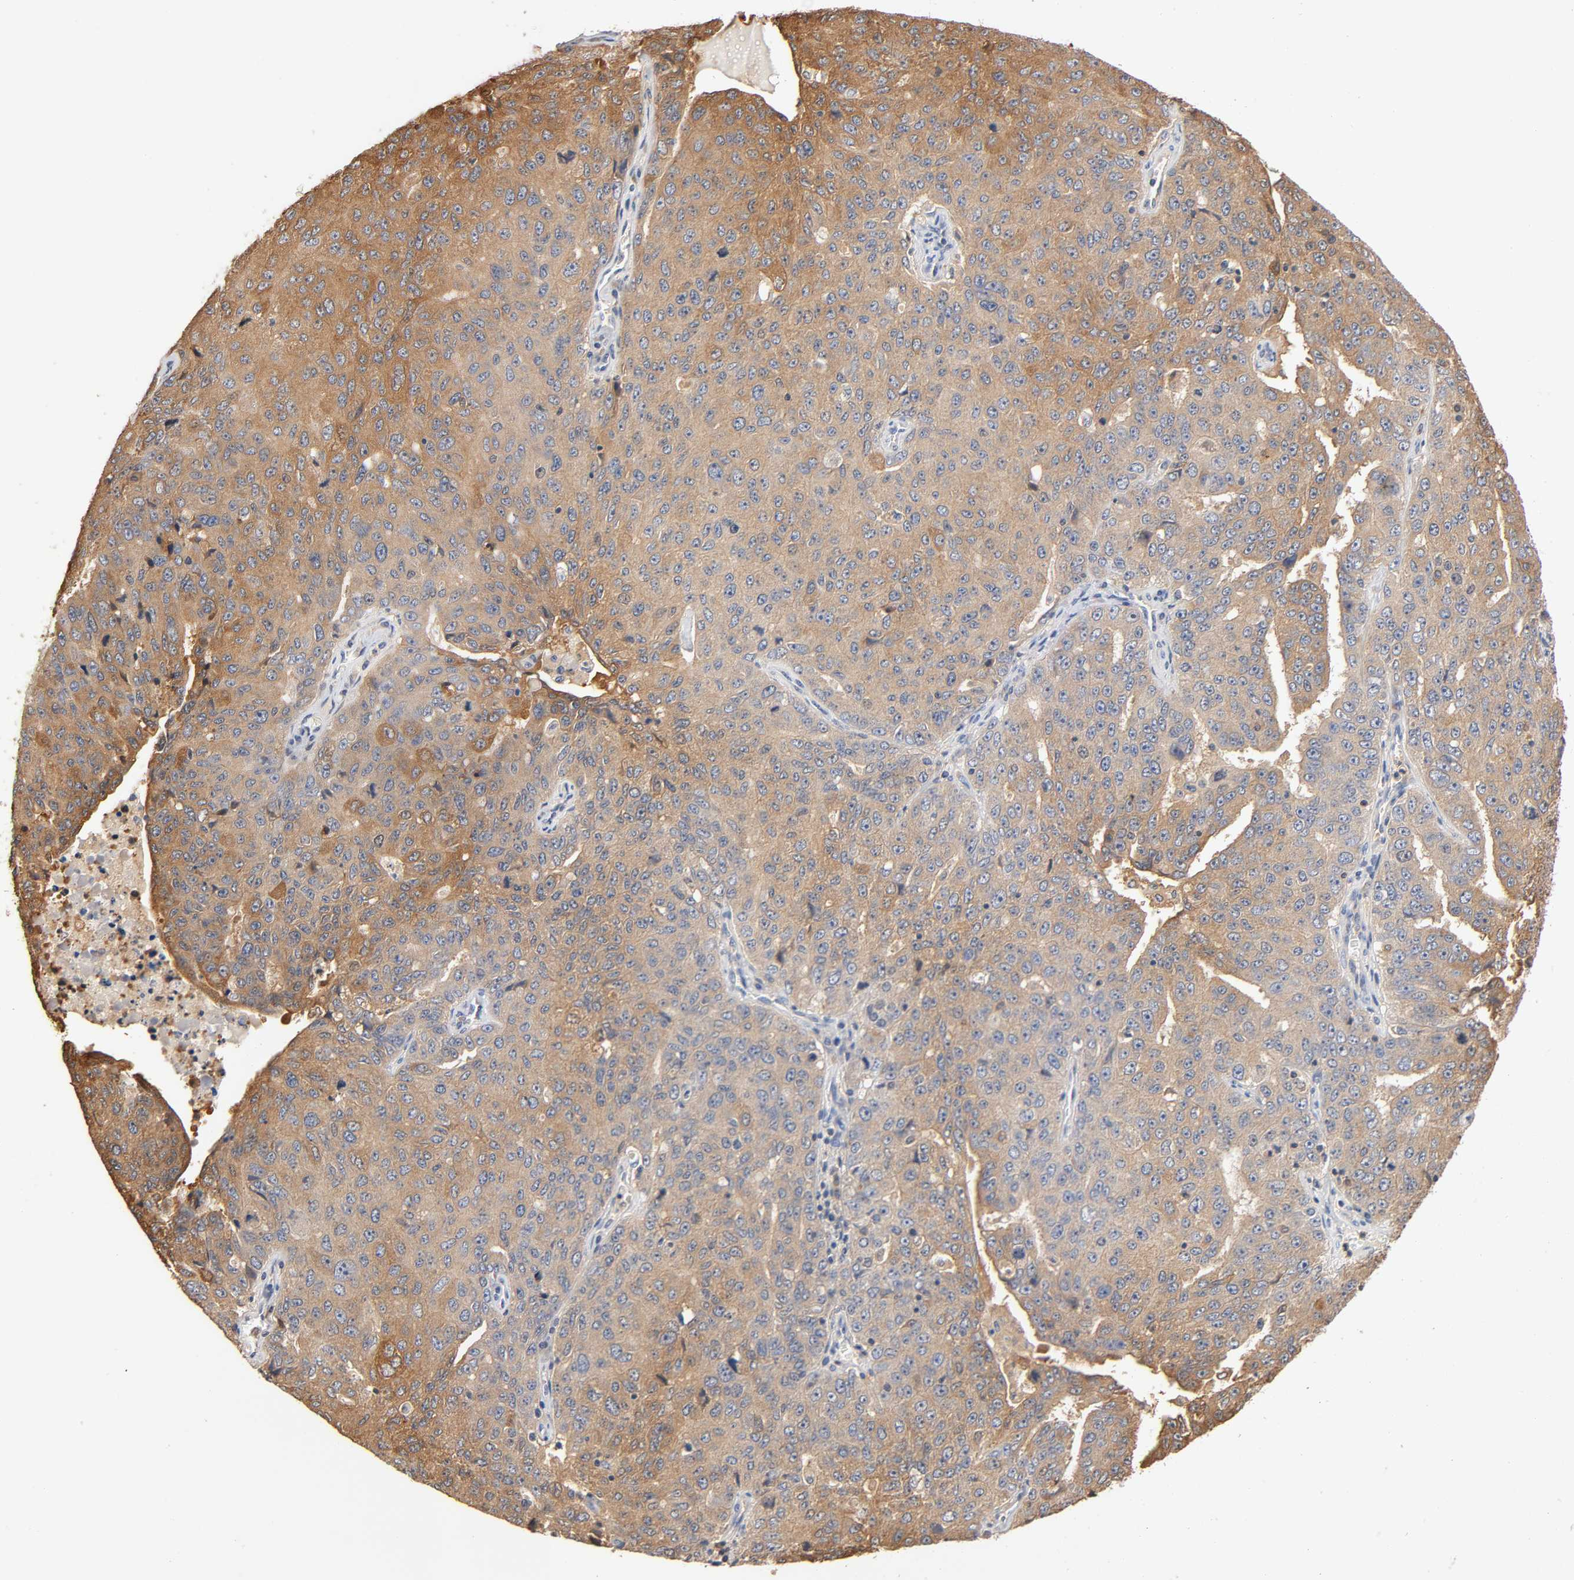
{"staining": {"intensity": "moderate", "quantity": ">75%", "location": "cytoplasmic/membranous"}, "tissue": "ovarian cancer", "cell_type": "Tumor cells", "image_type": "cancer", "snomed": [{"axis": "morphology", "description": "Carcinoma, endometroid"}, {"axis": "topography", "description": "Ovary"}], "caption": "Ovarian cancer stained with a protein marker exhibits moderate staining in tumor cells.", "gene": "ALDOA", "patient": {"sex": "female", "age": 62}}